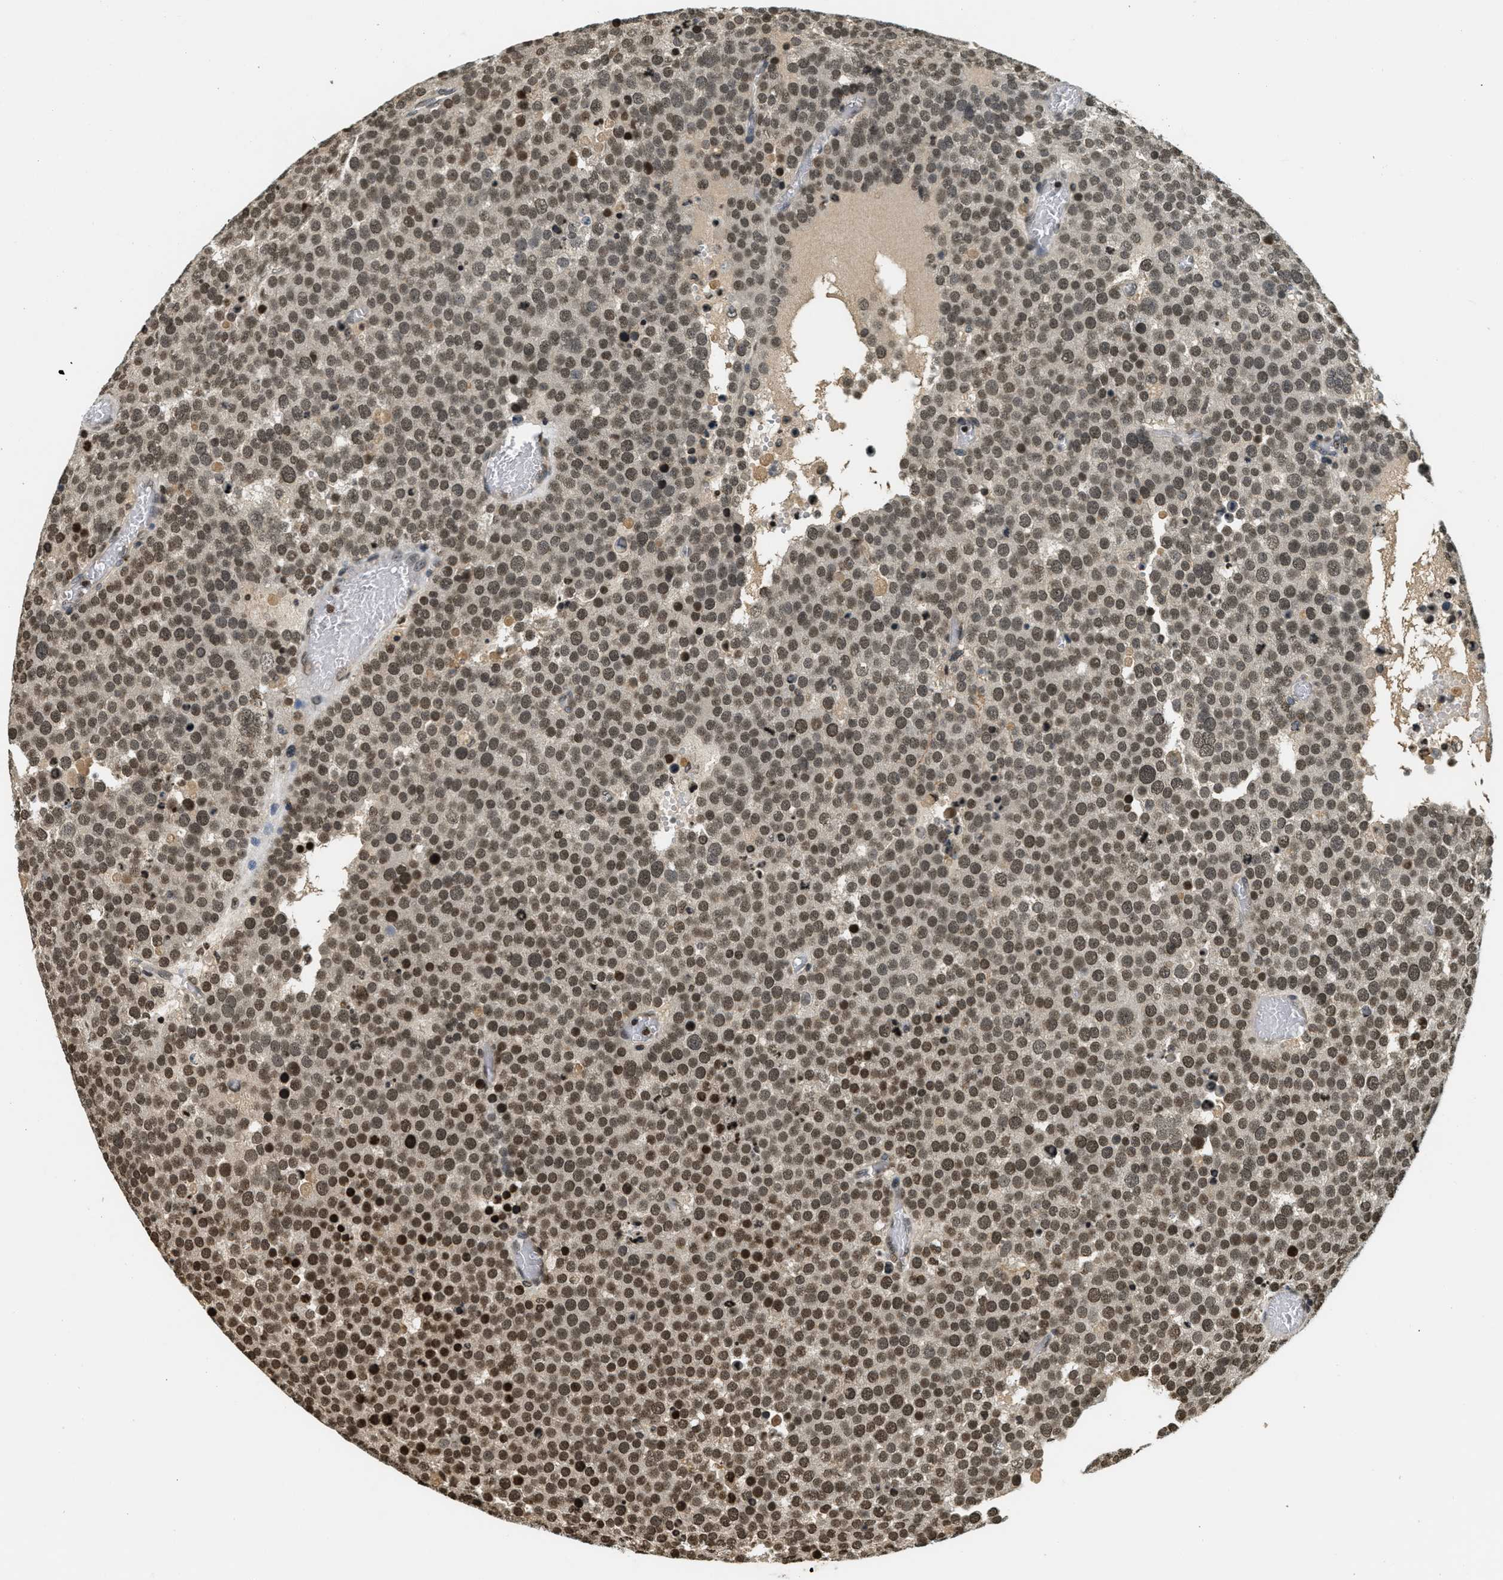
{"staining": {"intensity": "moderate", "quantity": ">75%", "location": "nuclear"}, "tissue": "testis cancer", "cell_type": "Tumor cells", "image_type": "cancer", "snomed": [{"axis": "morphology", "description": "Normal tissue, NOS"}, {"axis": "morphology", "description": "Seminoma, NOS"}, {"axis": "topography", "description": "Testis"}], "caption": "Tumor cells exhibit medium levels of moderate nuclear staining in approximately >75% of cells in seminoma (testis). (brown staining indicates protein expression, while blue staining denotes nuclei).", "gene": "LDB2", "patient": {"sex": "male", "age": 71}}